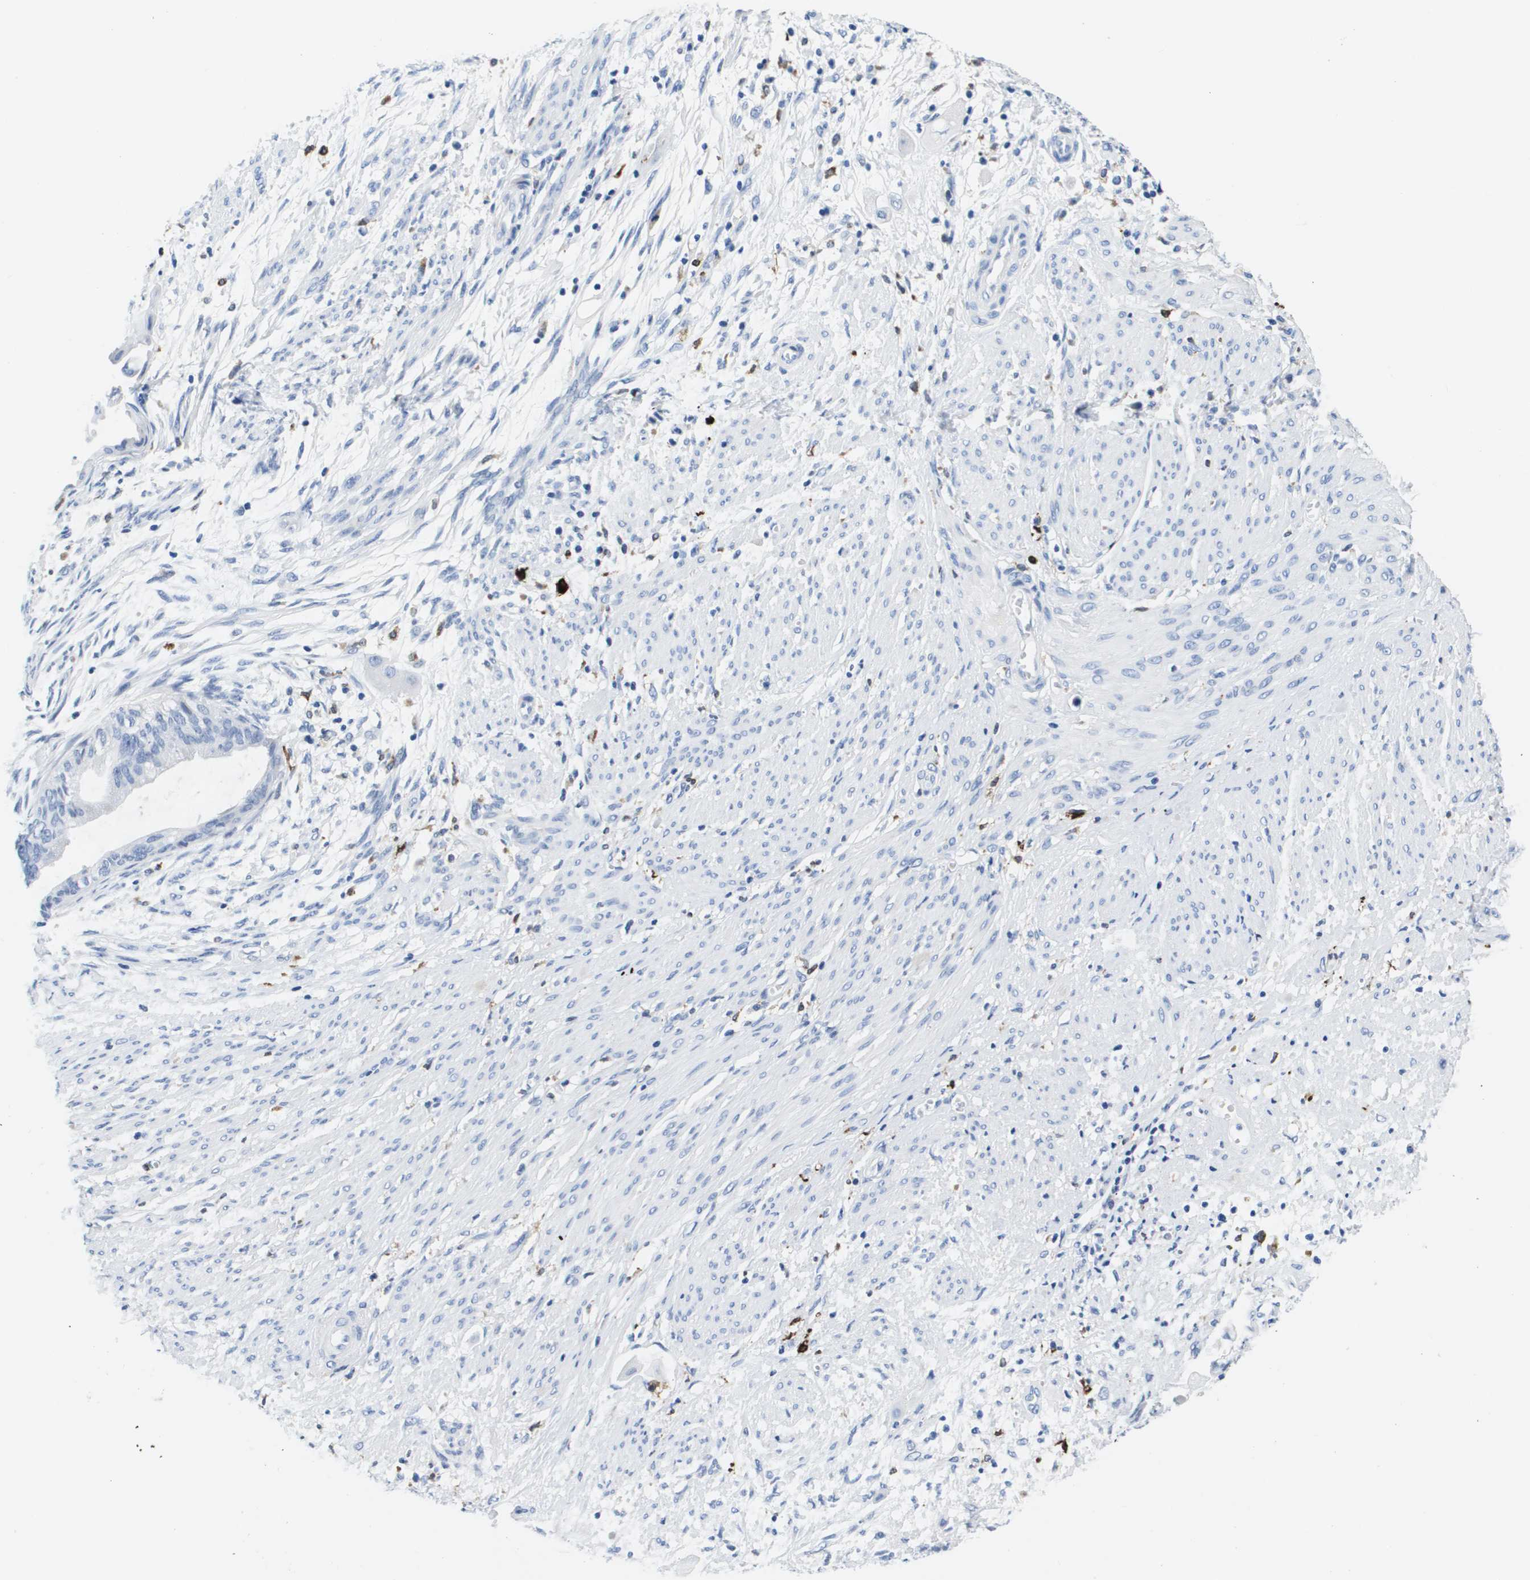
{"staining": {"intensity": "negative", "quantity": "none", "location": "none"}, "tissue": "cervical cancer", "cell_type": "Tumor cells", "image_type": "cancer", "snomed": [{"axis": "morphology", "description": "Normal tissue, NOS"}, {"axis": "morphology", "description": "Adenocarcinoma, NOS"}, {"axis": "topography", "description": "Cervix"}, {"axis": "topography", "description": "Endometrium"}], "caption": "The histopathology image demonstrates no staining of tumor cells in adenocarcinoma (cervical).", "gene": "HMOX1", "patient": {"sex": "female", "age": 86}}